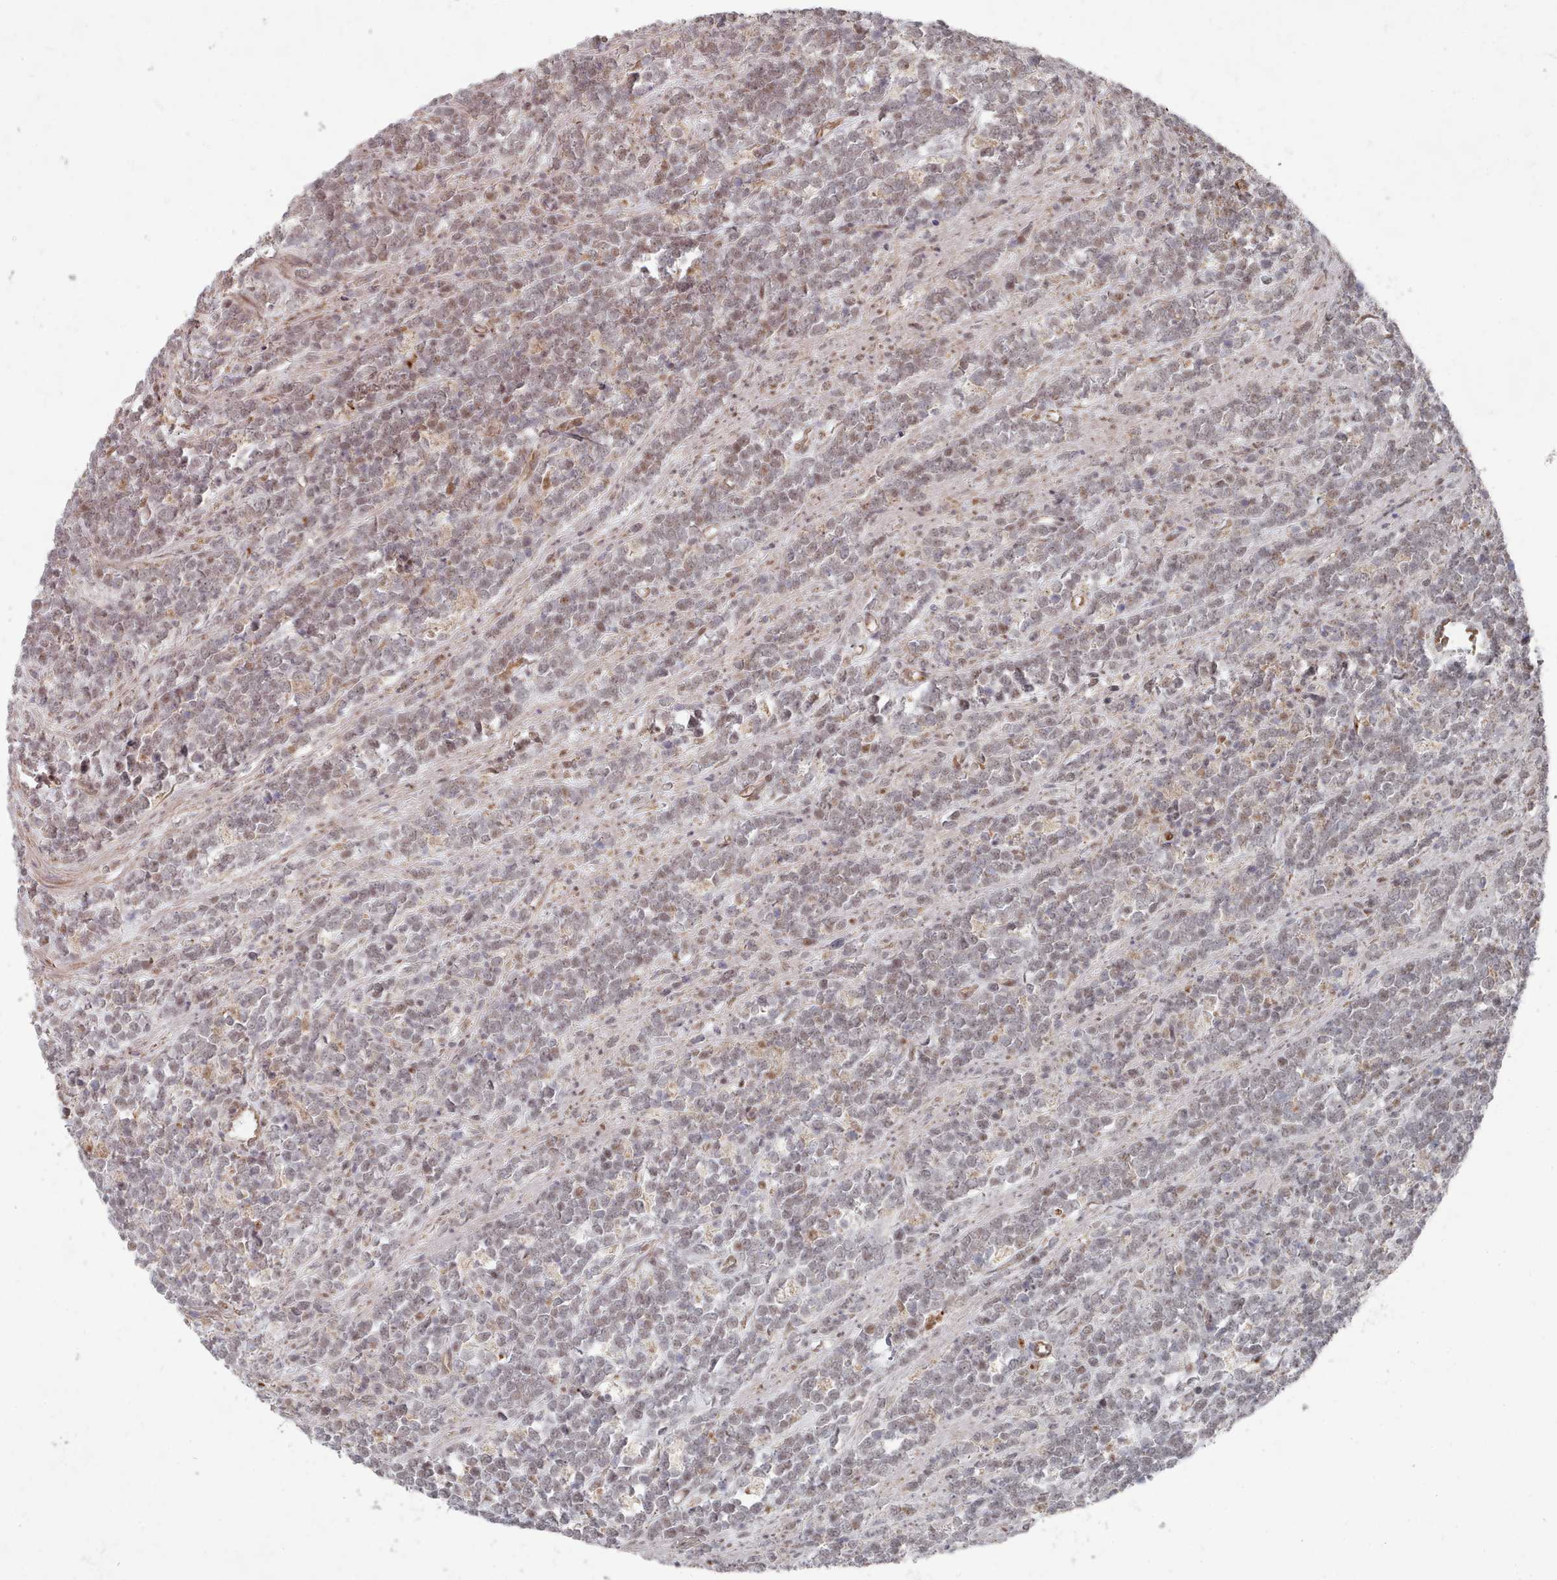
{"staining": {"intensity": "weak", "quantity": "25%-75%", "location": "nuclear"}, "tissue": "lymphoma", "cell_type": "Tumor cells", "image_type": "cancer", "snomed": [{"axis": "morphology", "description": "Malignant lymphoma, non-Hodgkin's type, High grade"}, {"axis": "topography", "description": "Small intestine"}, {"axis": "topography", "description": "Colon"}], "caption": "The immunohistochemical stain labels weak nuclear expression in tumor cells of lymphoma tissue.", "gene": "CPSF4", "patient": {"sex": "male", "age": 8}}